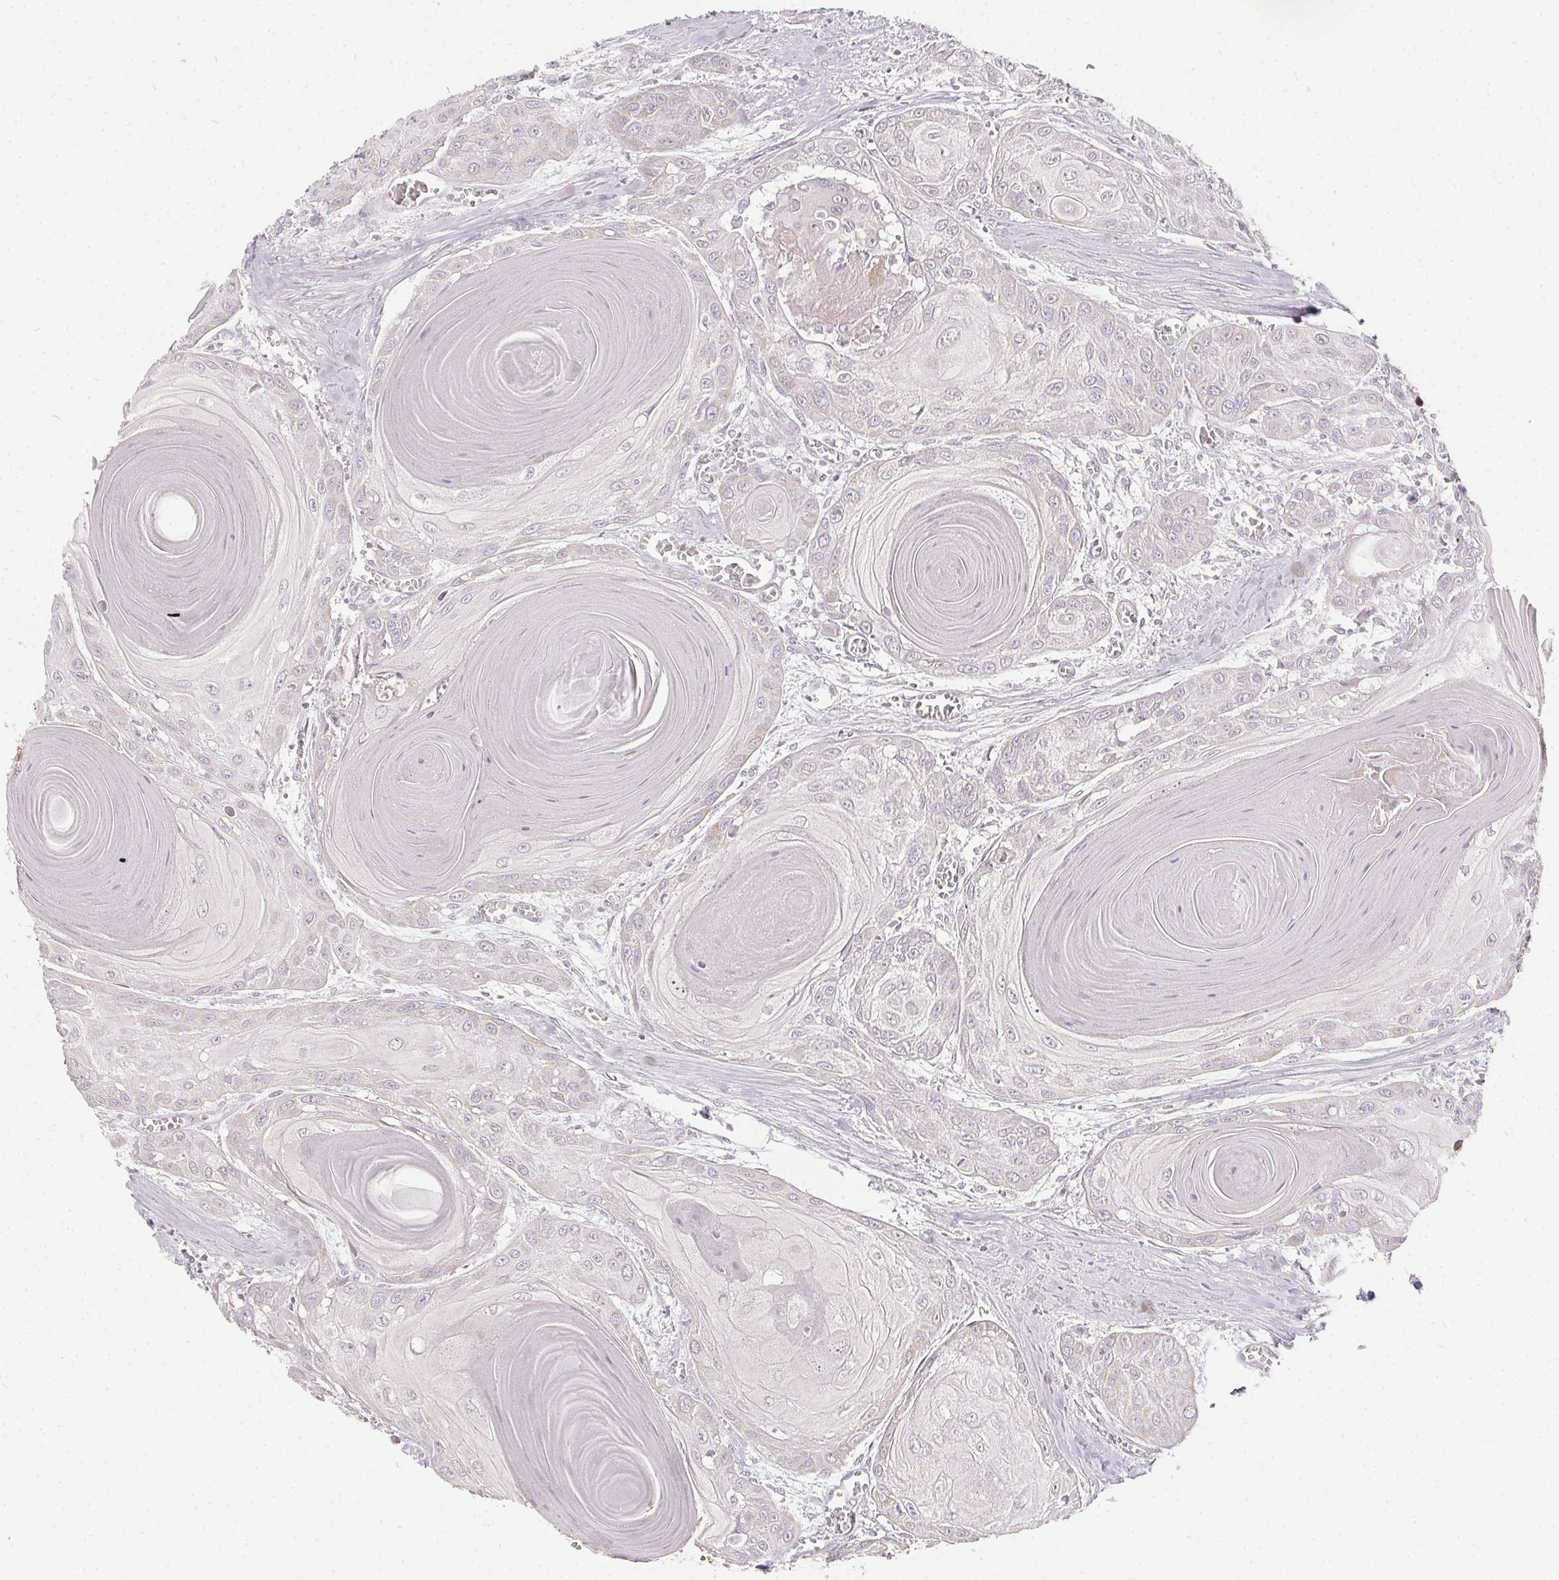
{"staining": {"intensity": "negative", "quantity": "none", "location": "none"}, "tissue": "head and neck cancer", "cell_type": "Tumor cells", "image_type": "cancer", "snomed": [{"axis": "morphology", "description": "Squamous cell carcinoma, NOS"}, {"axis": "topography", "description": "Oral tissue"}, {"axis": "topography", "description": "Head-Neck"}], "caption": "Squamous cell carcinoma (head and neck) was stained to show a protein in brown. There is no significant positivity in tumor cells. Nuclei are stained in blue.", "gene": "REV3L", "patient": {"sex": "male", "age": 71}}